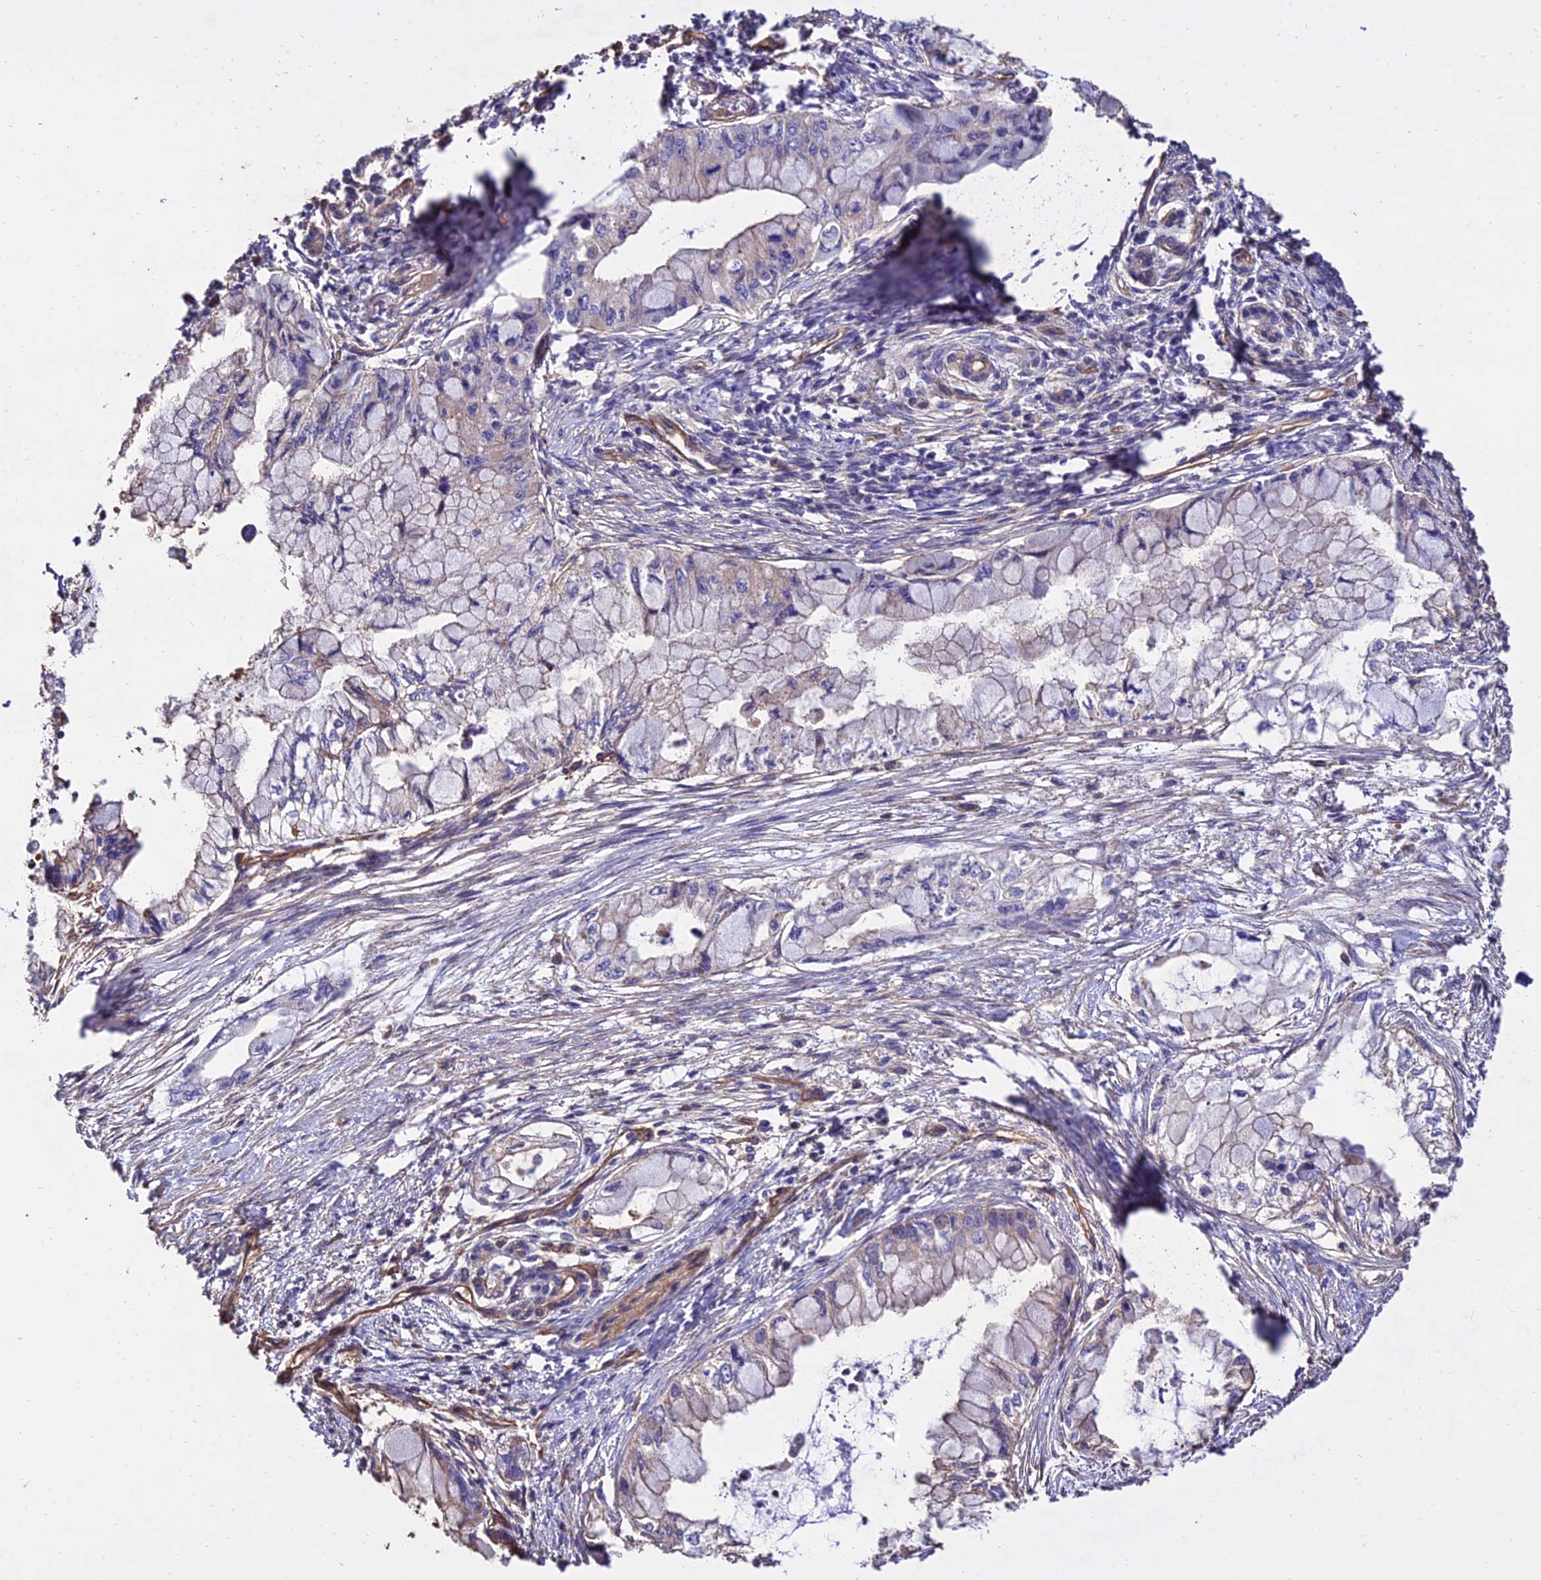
{"staining": {"intensity": "negative", "quantity": "none", "location": "none"}, "tissue": "pancreatic cancer", "cell_type": "Tumor cells", "image_type": "cancer", "snomed": [{"axis": "morphology", "description": "Adenocarcinoma, NOS"}, {"axis": "topography", "description": "Pancreas"}], "caption": "This is a histopathology image of immunohistochemistry (IHC) staining of adenocarcinoma (pancreatic), which shows no staining in tumor cells.", "gene": "CALM2", "patient": {"sex": "male", "age": 48}}